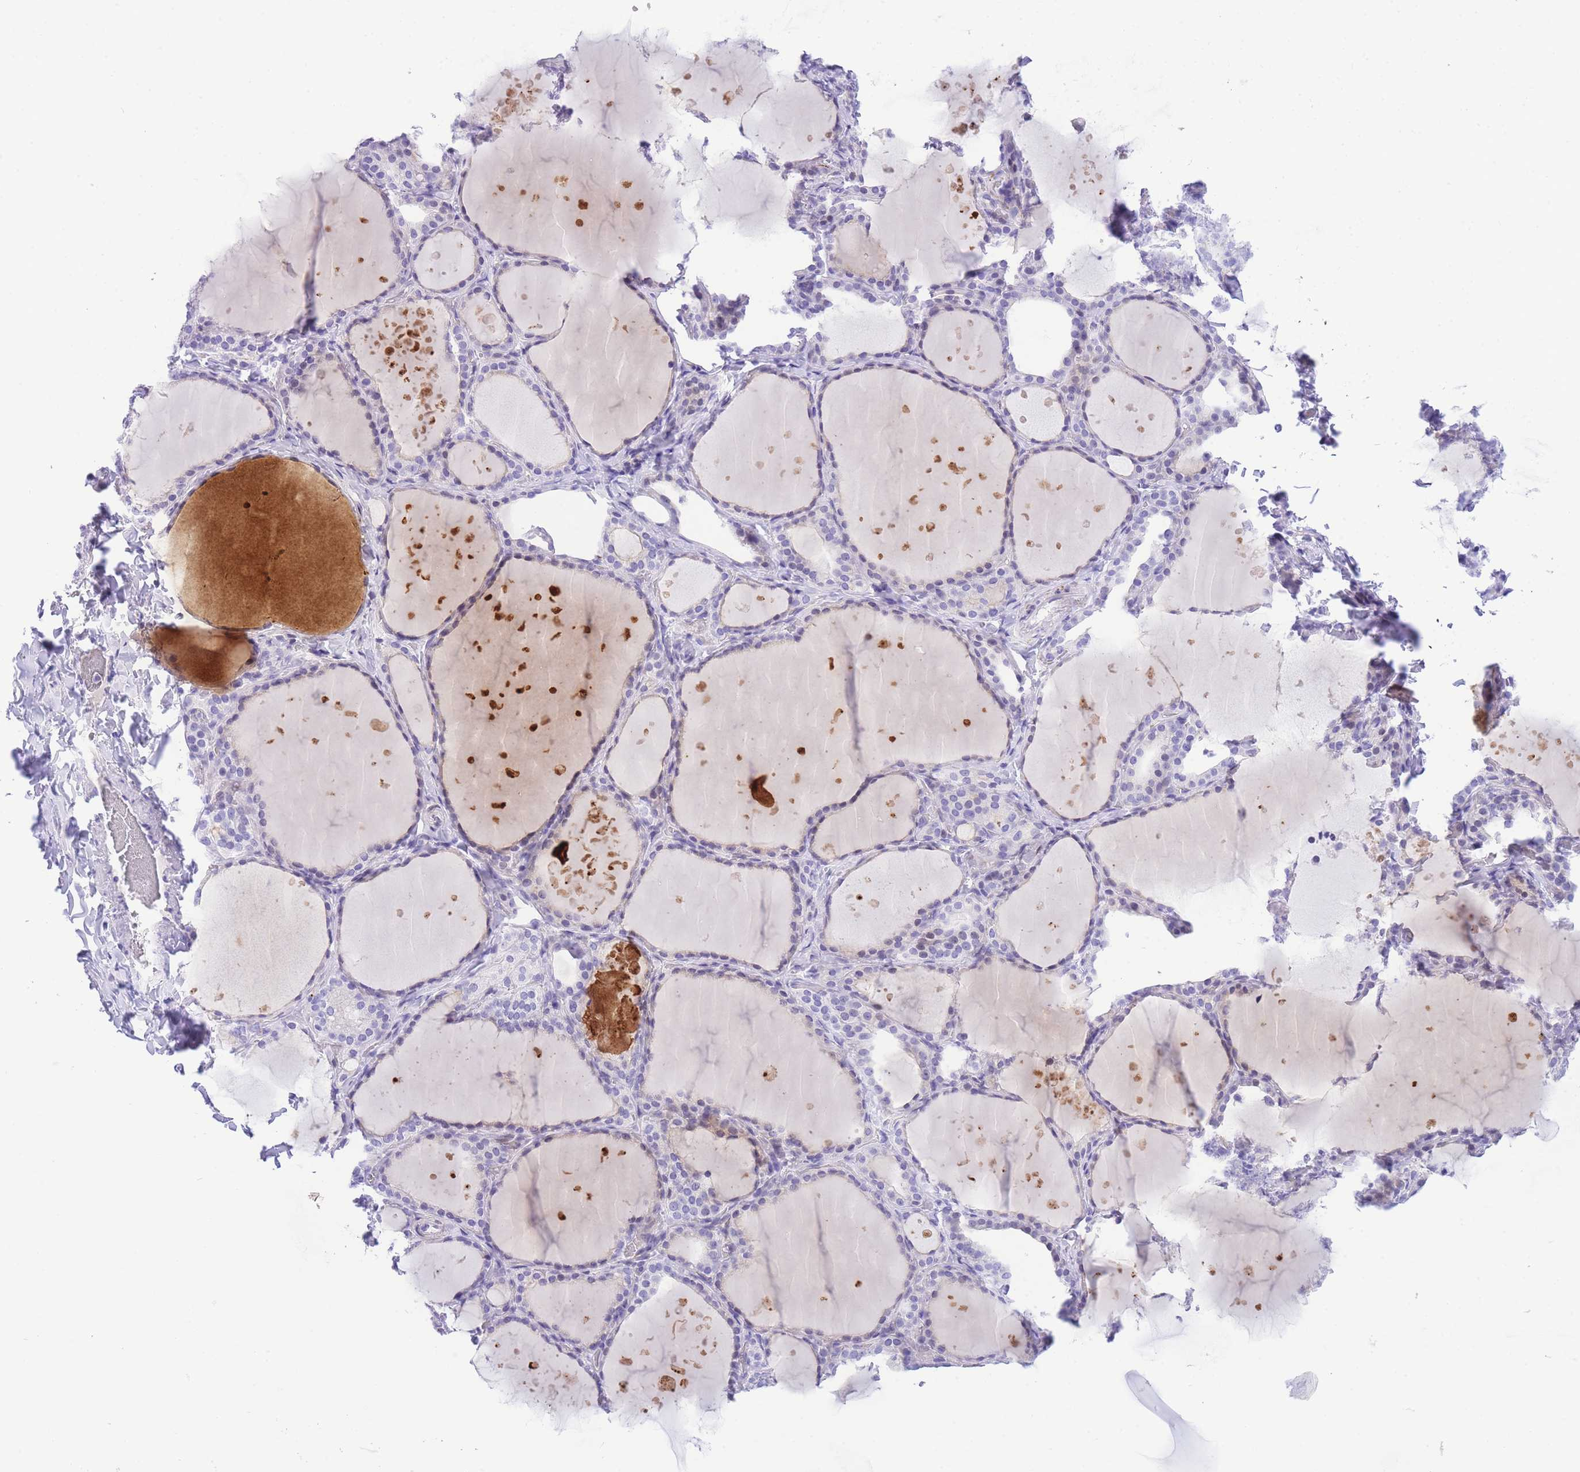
{"staining": {"intensity": "negative", "quantity": "none", "location": "none"}, "tissue": "thyroid gland", "cell_type": "Glandular cells", "image_type": "normal", "snomed": [{"axis": "morphology", "description": "Normal tissue, NOS"}, {"axis": "topography", "description": "Thyroid gland"}], "caption": "Histopathology image shows no significant protein expression in glandular cells of normal thyroid gland.", "gene": "TIFAB", "patient": {"sex": "female", "age": 44}}